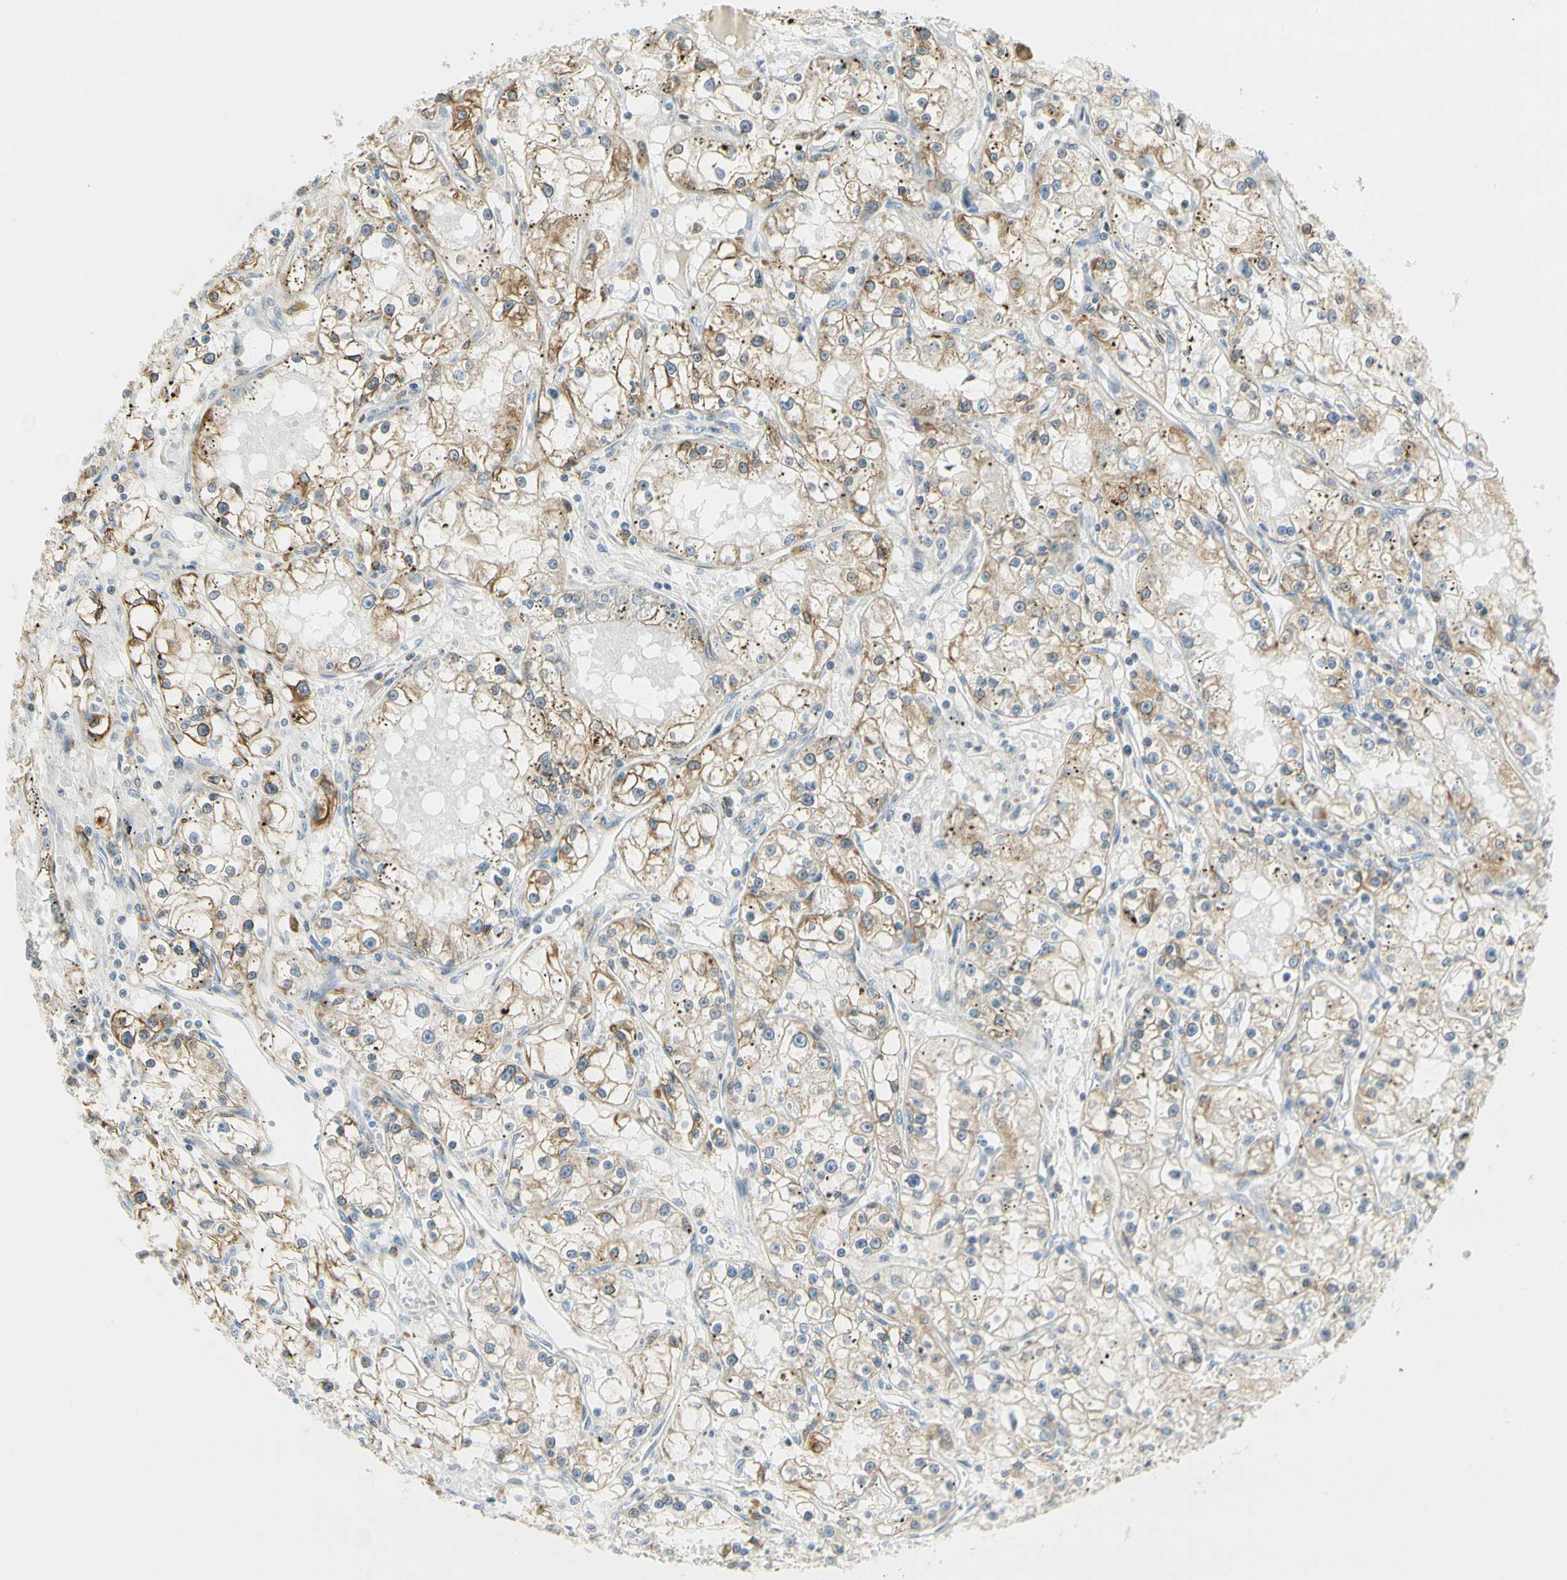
{"staining": {"intensity": "weak", "quantity": "25%-75%", "location": "cytoplasmic/membranous"}, "tissue": "renal cancer", "cell_type": "Tumor cells", "image_type": "cancer", "snomed": [{"axis": "morphology", "description": "Adenocarcinoma, NOS"}, {"axis": "topography", "description": "Kidney"}], "caption": "Protein analysis of renal adenocarcinoma tissue displays weak cytoplasmic/membranous staining in approximately 25%-75% of tumor cells. (brown staining indicates protein expression, while blue staining denotes nuclei).", "gene": "TNFSF11", "patient": {"sex": "male", "age": 56}}